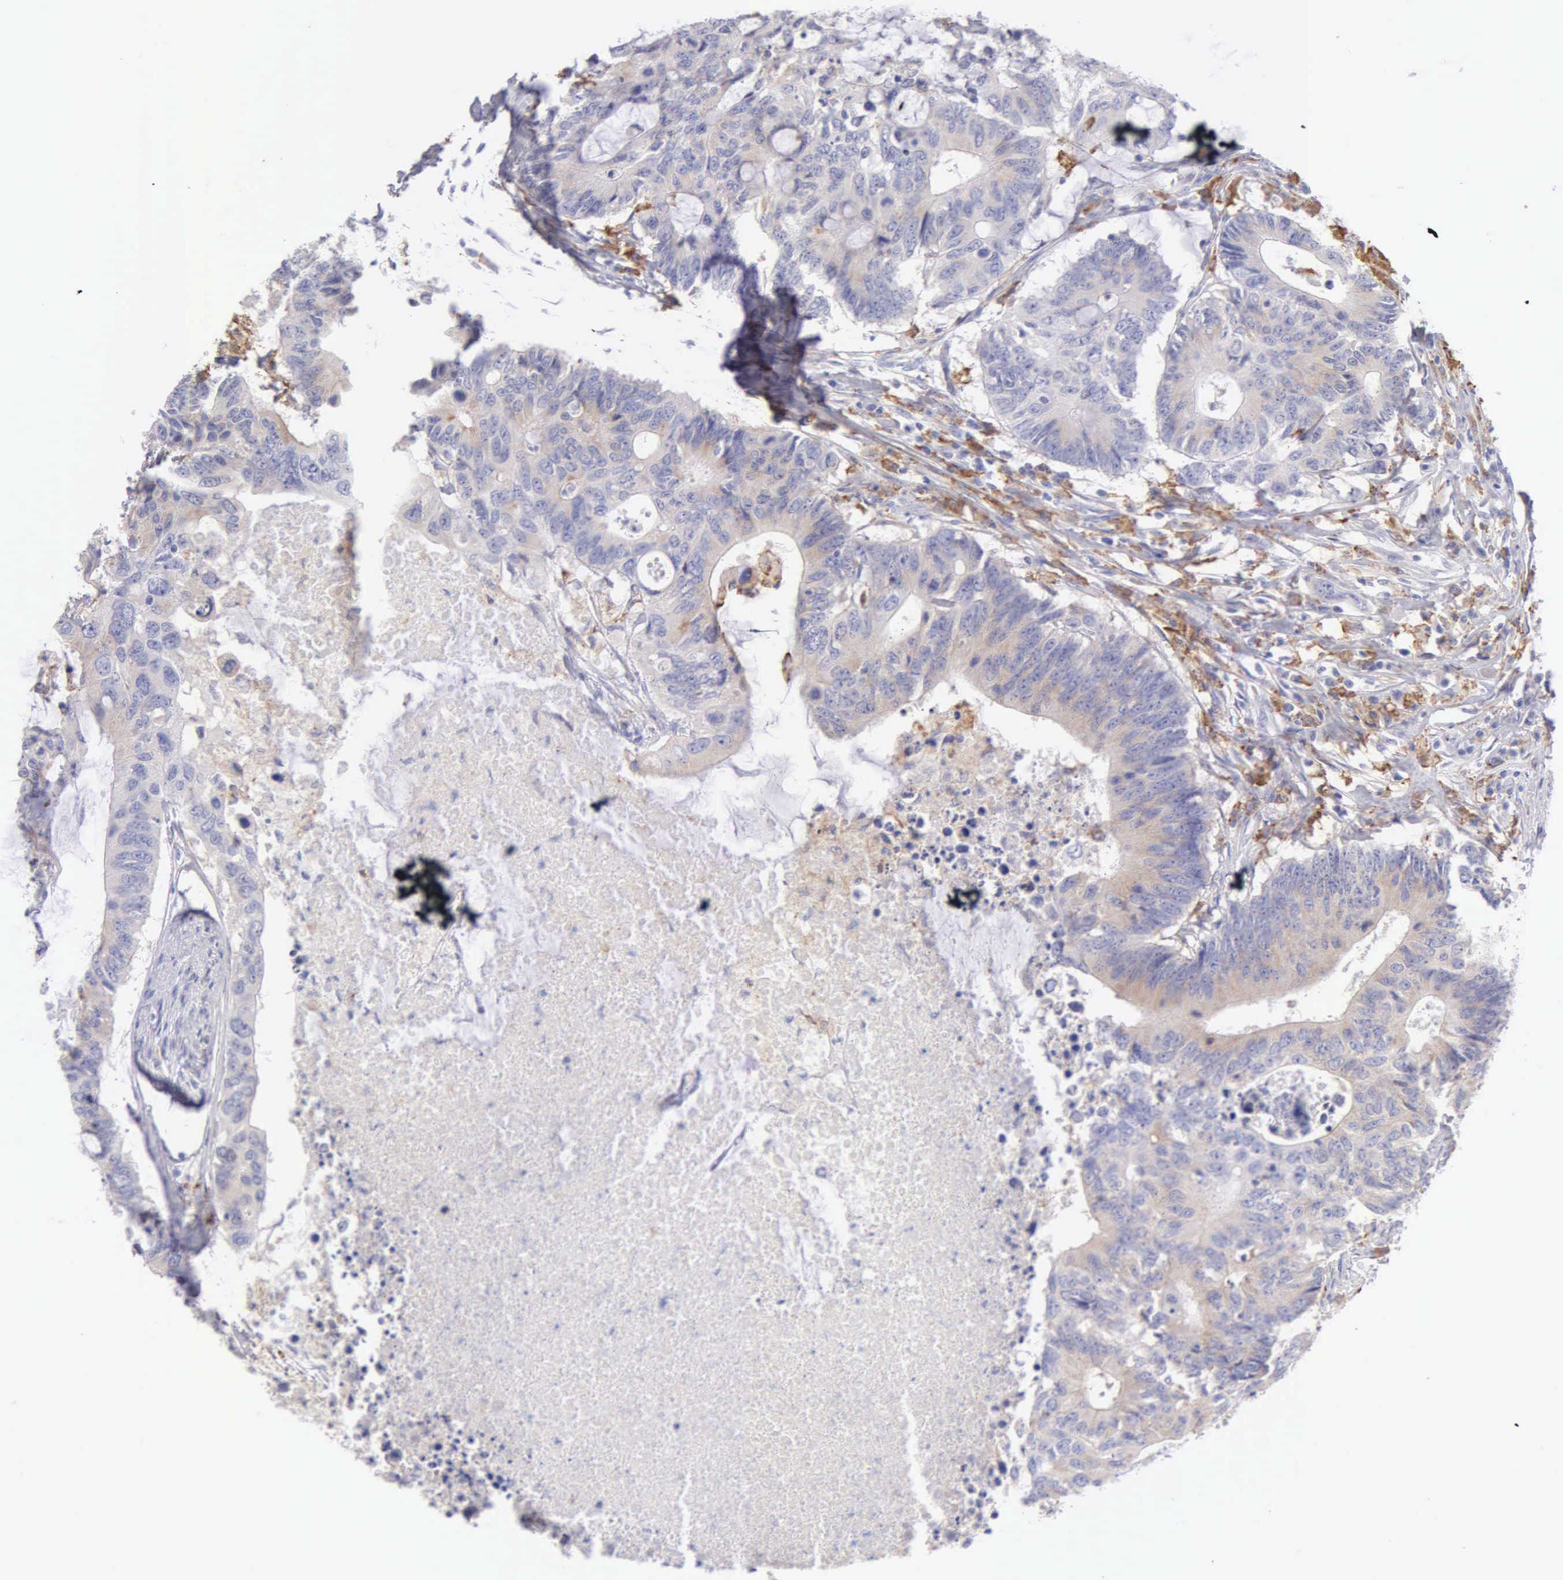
{"staining": {"intensity": "weak", "quantity": "25%-75%", "location": "cytoplasmic/membranous"}, "tissue": "colorectal cancer", "cell_type": "Tumor cells", "image_type": "cancer", "snomed": [{"axis": "morphology", "description": "Adenocarcinoma, NOS"}, {"axis": "topography", "description": "Colon"}], "caption": "Immunohistochemistry staining of colorectal cancer, which demonstrates low levels of weak cytoplasmic/membranous positivity in approximately 25%-75% of tumor cells indicating weak cytoplasmic/membranous protein staining. The staining was performed using DAB (brown) for protein detection and nuclei were counterstained in hematoxylin (blue).", "gene": "TYRP1", "patient": {"sex": "male", "age": 71}}